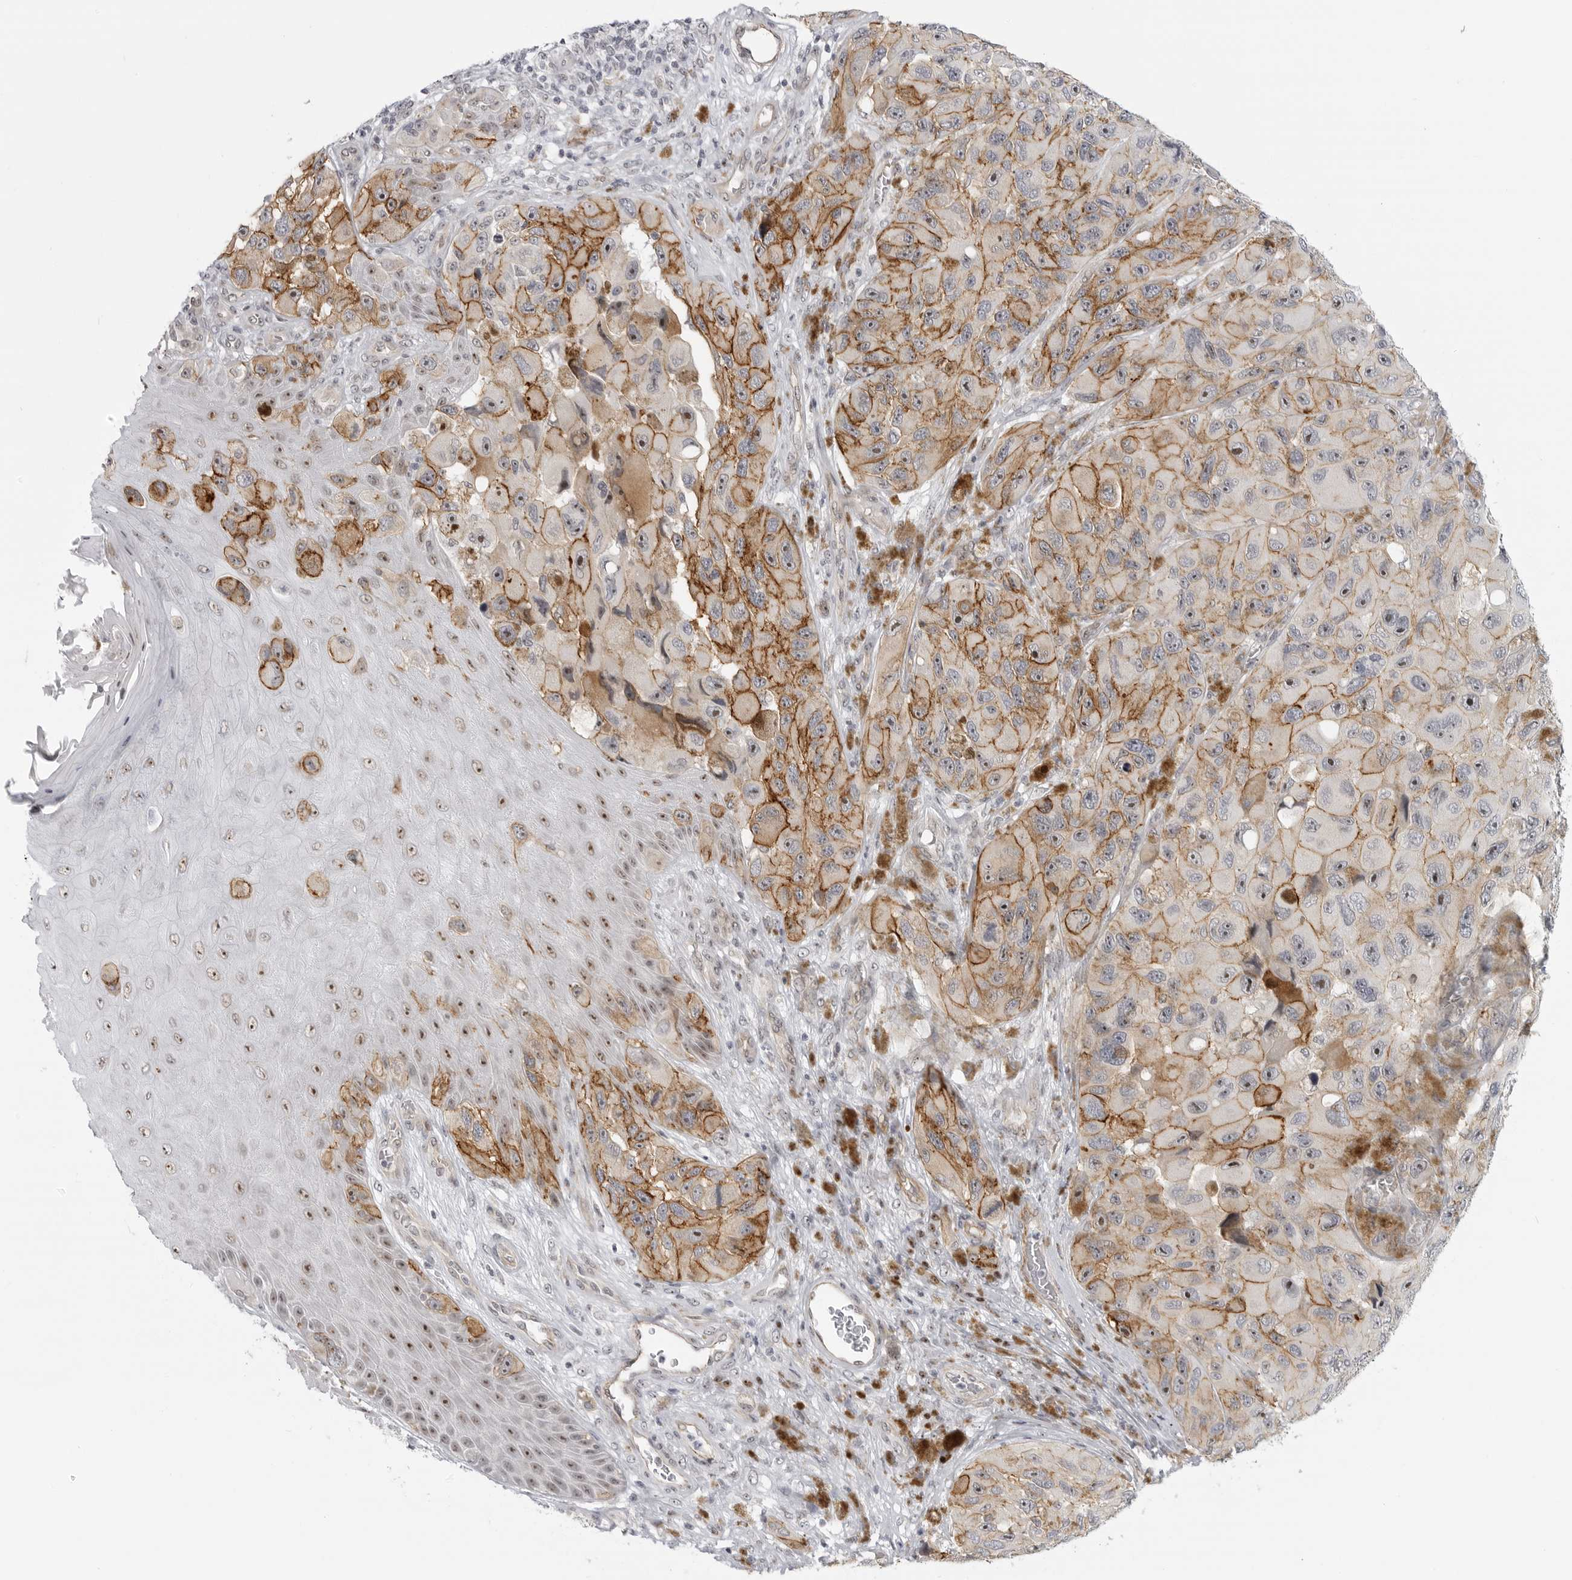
{"staining": {"intensity": "moderate", "quantity": "25%-75%", "location": "cytoplasmic/membranous,nuclear"}, "tissue": "melanoma", "cell_type": "Tumor cells", "image_type": "cancer", "snomed": [{"axis": "morphology", "description": "Malignant melanoma, NOS"}, {"axis": "topography", "description": "Skin"}], "caption": "Malignant melanoma stained for a protein (brown) reveals moderate cytoplasmic/membranous and nuclear positive expression in about 25%-75% of tumor cells.", "gene": "CEP295NL", "patient": {"sex": "female", "age": 73}}